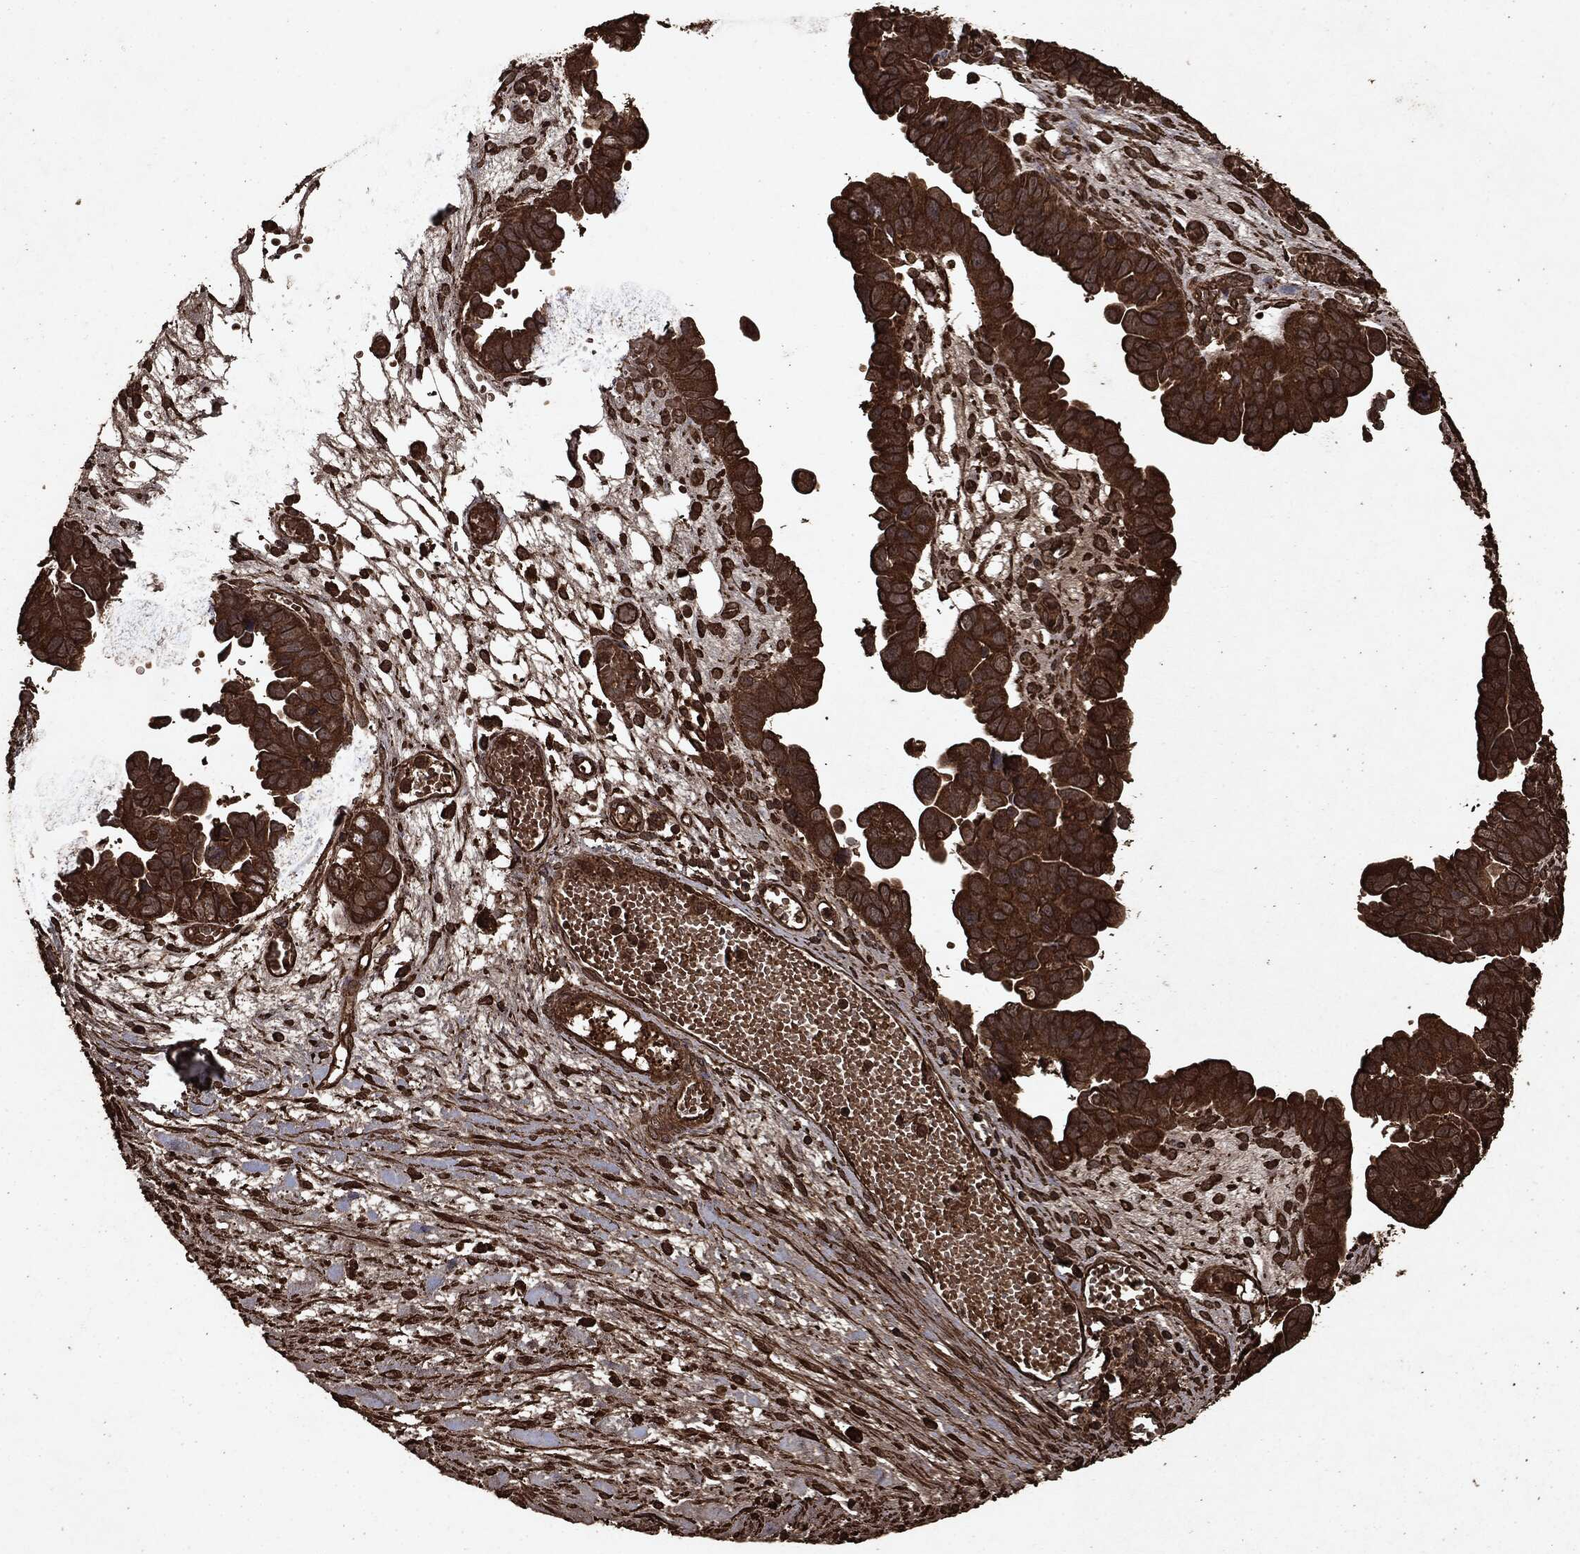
{"staining": {"intensity": "strong", "quantity": ">75%", "location": "cytoplasmic/membranous"}, "tissue": "ovarian cancer", "cell_type": "Tumor cells", "image_type": "cancer", "snomed": [{"axis": "morphology", "description": "Cystadenocarcinoma, serous, NOS"}, {"axis": "topography", "description": "Ovary"}], "caption": "The micrograph exhibits immunohistochemical staining of ovarian serous cystadenocarcinoma. There is strong cytoplasmic/membranous staining is identified in about >75% of tumor cells.", "gene": "ARAF", "patient": {"sex": "female", "age": 64}}